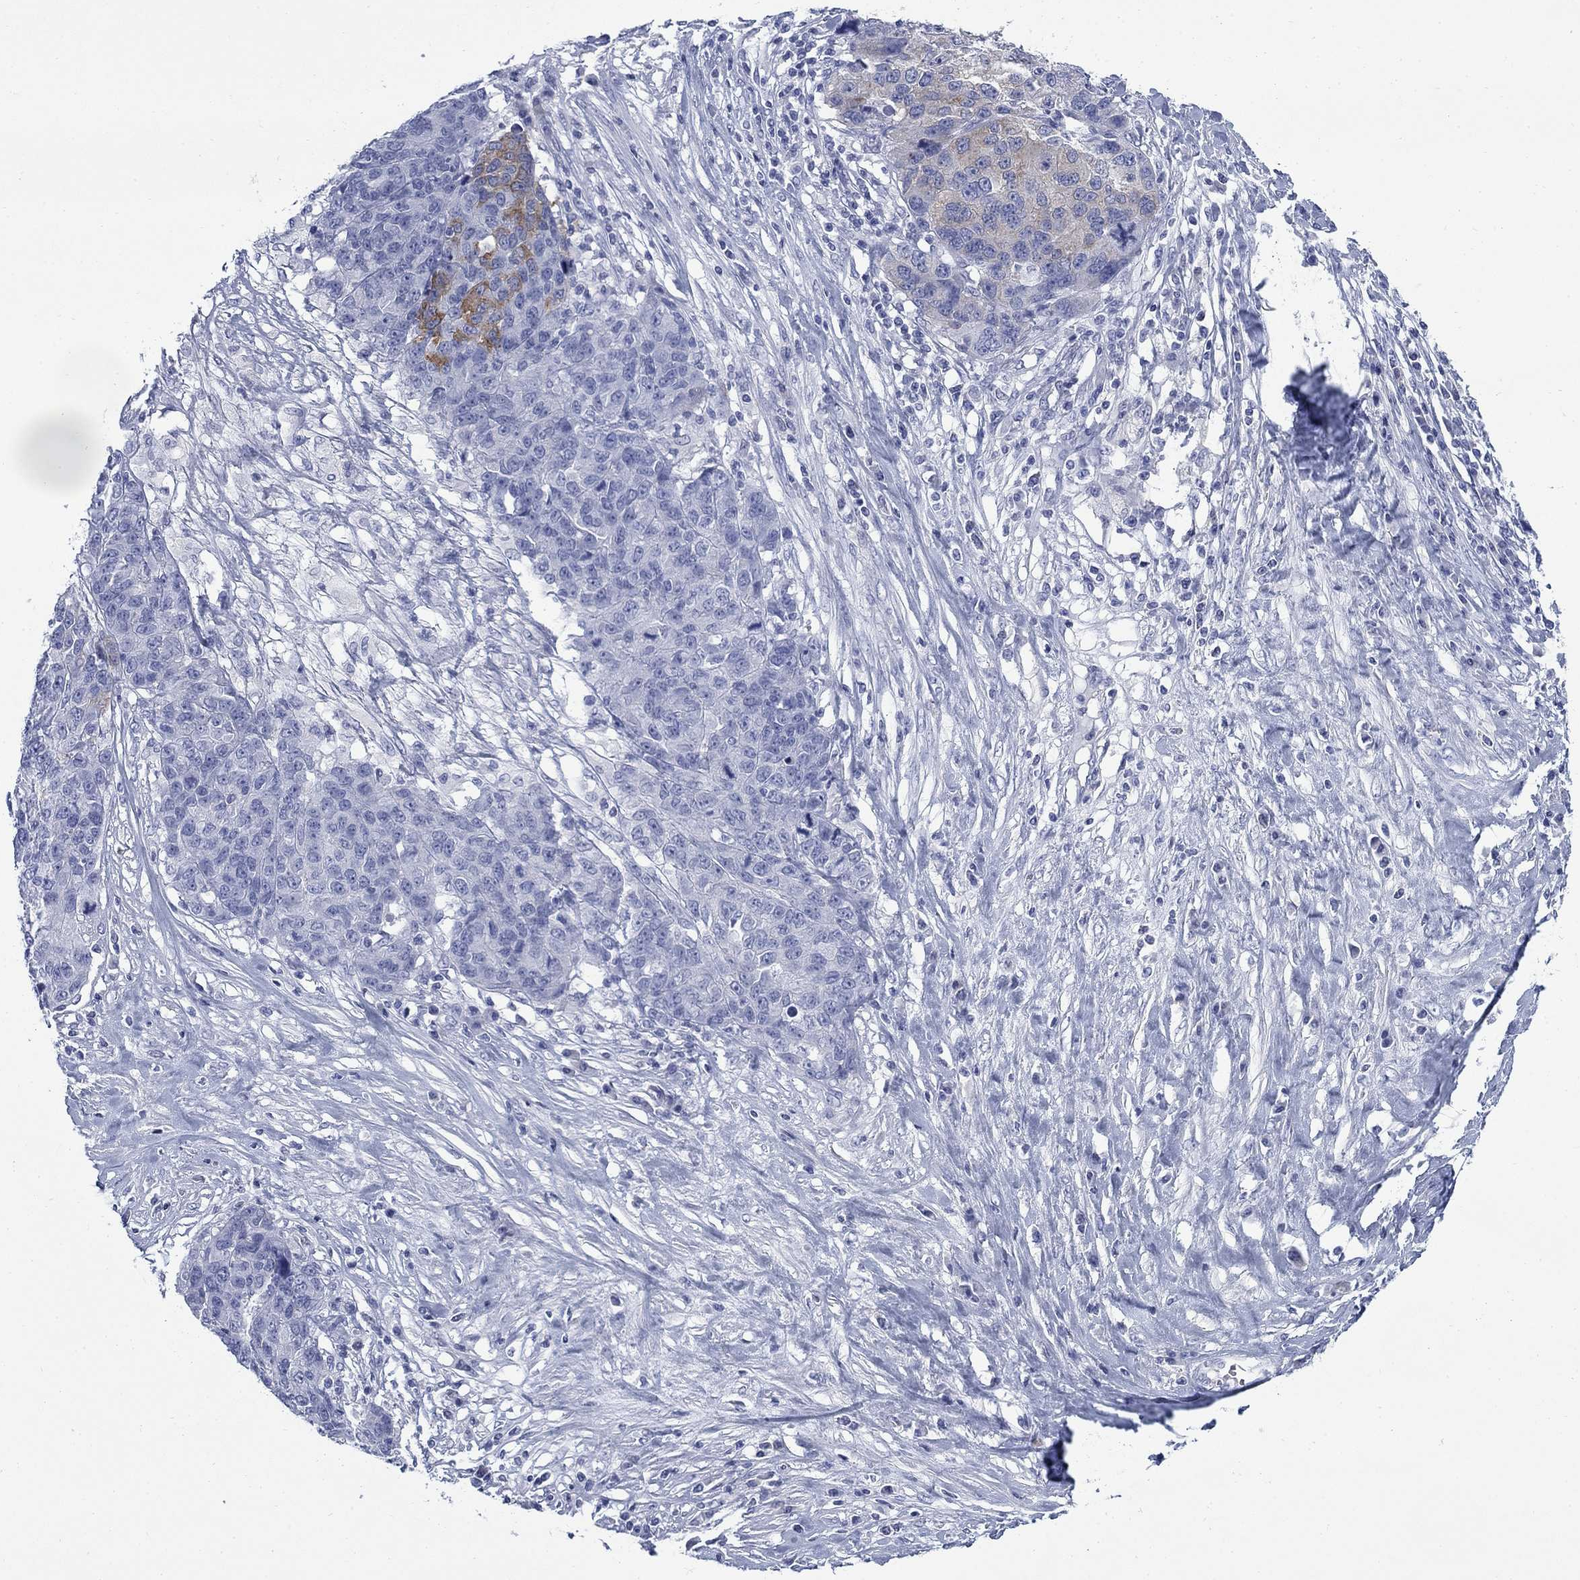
{"staining": {"intensity": "moderate", "quantity": "<25%", "location": "cytoplasmic/membranous"}, "tissue": "ovarian cancer", "cell_type": "Tumor cells", "image_type": "cancer", "snomed": [{"axis": "morphology", "description": "Cystadenocarcinoma, serous, NOS"}, {"axis": "topography", "description": "Ovary"}], "caption": "Serous cystadenocarcinoma (ovarian) stained for a protein shows moderate cytoplasmic/membranous positivity in tumor cells.", "gene": "IGF2BP3", "patient": {"sex": "female", "age": 87}}